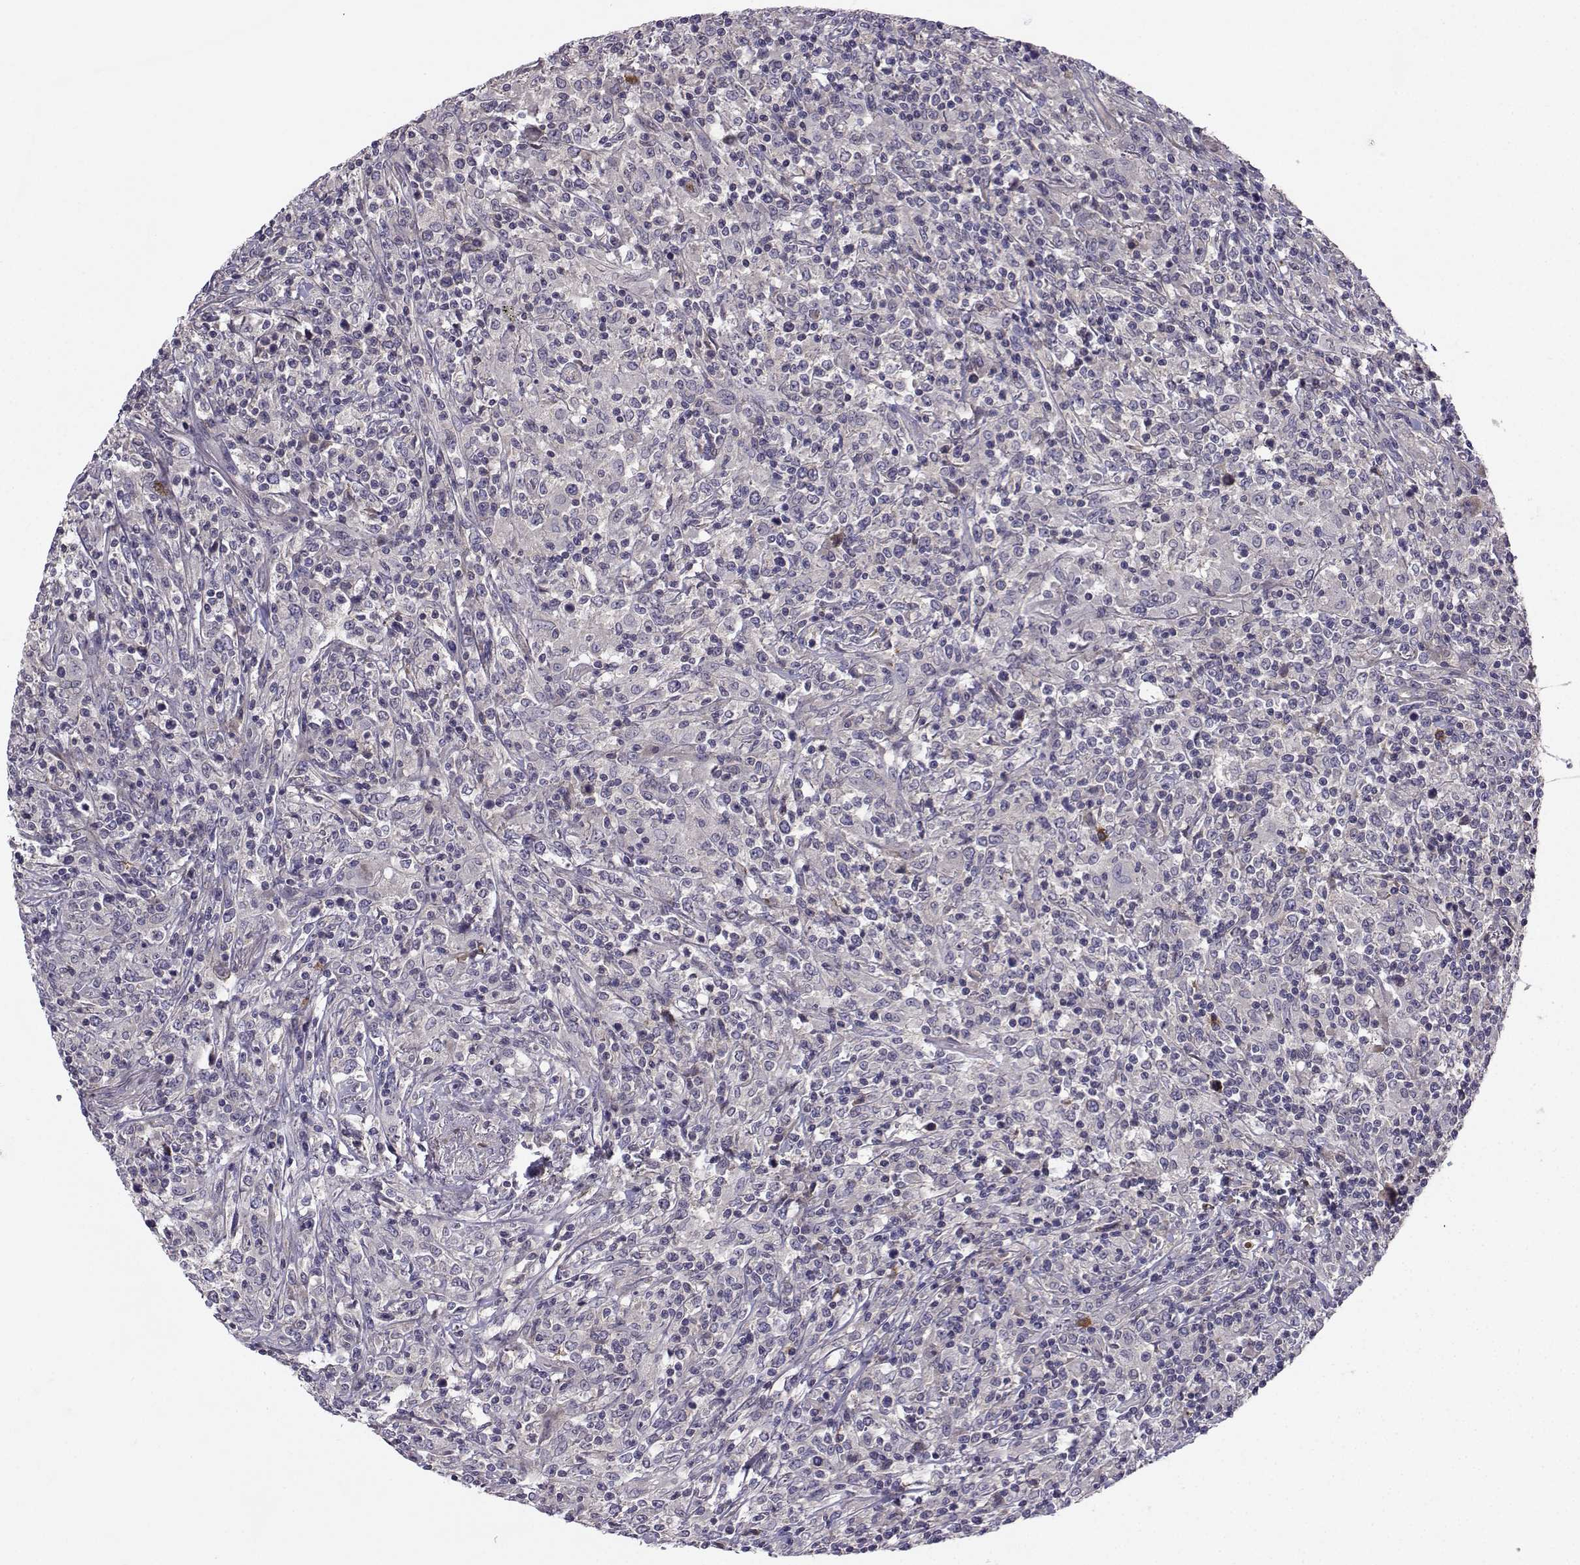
{"staining": {"intensity": "negative", "quantity": "none", "location": "none"}, "tissue": "lymphoma", "cell_type": "Tumor cells", "image_type": "cancer", "snomed": [{"axis": "morphology", "description": "Malignant lymphoma, non-Hodgkin's type, High grade"}, {"axis": "topography", "description": "Lung"}], "caption": "The IHC histopathology image has no significant staining in tumor cells of high-grade malignant lymphoma, non-Hodgkin's type tissue.", "gene": "STXBP5", "patient": {"sex": "male", "age": 79}}